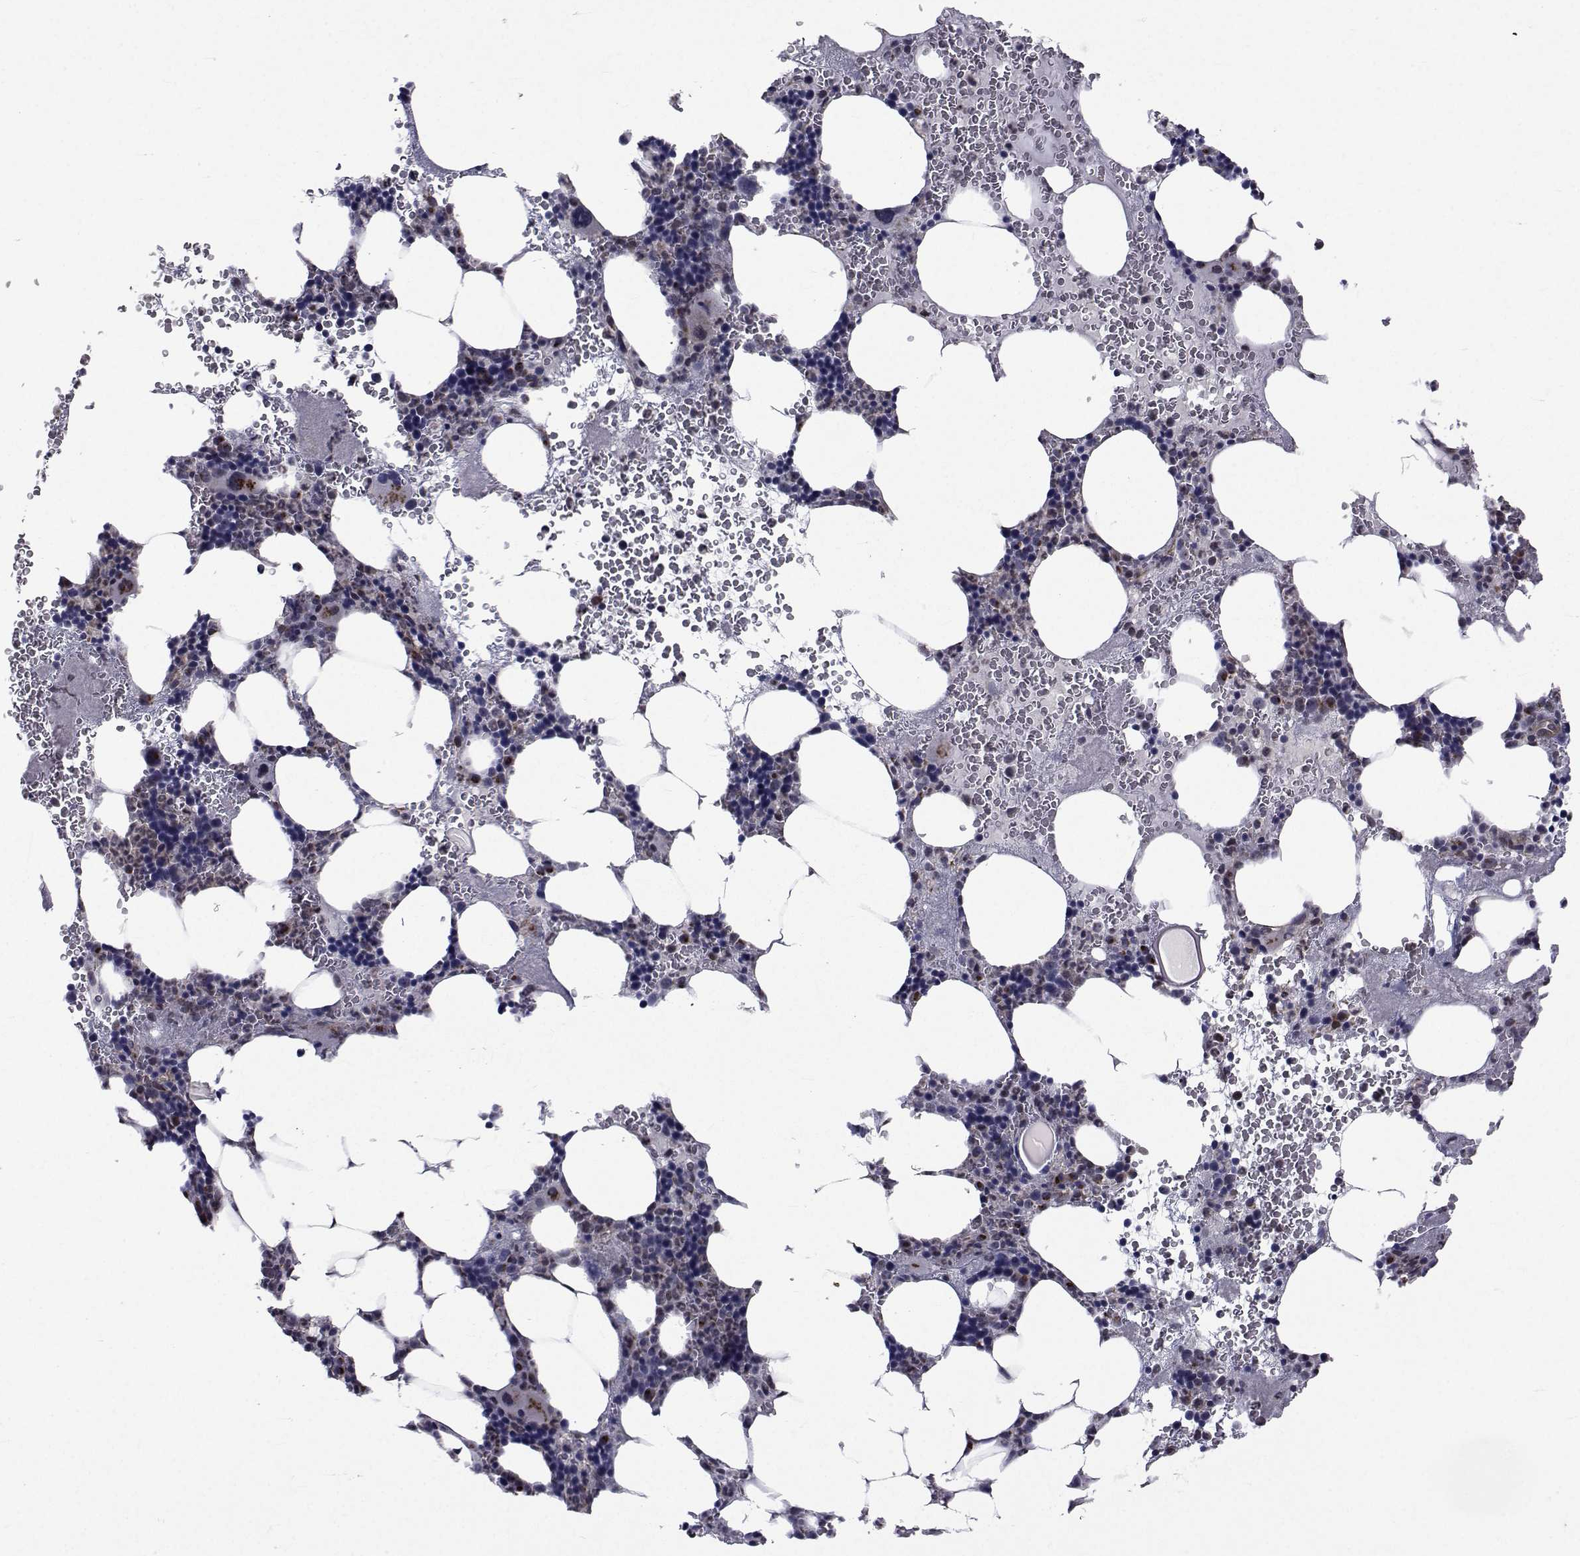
{"staining": {"intensity": "weak", "quantity": "<25%", "location": "cytoplasmic/membranous"}, "tissue": "bone marrow", "cell_type": "Hematopoietic cells", "image_type": "normal", "snomed": [{"axis": "morphology", "description": "Normal tissue, NOS"}, {"axis": "topography", "description": "Bone marrow"}], "caption": "There is no significant staining in hematopoietic cells of bone marrow. (Stains: DAB immunohistochemistry with hematoxylin counter stain, Microscopy: brightfield microscopy at high magnification).", "gene": "ATP6V1C2", "patient": {"sex": "male", "age": 44}}